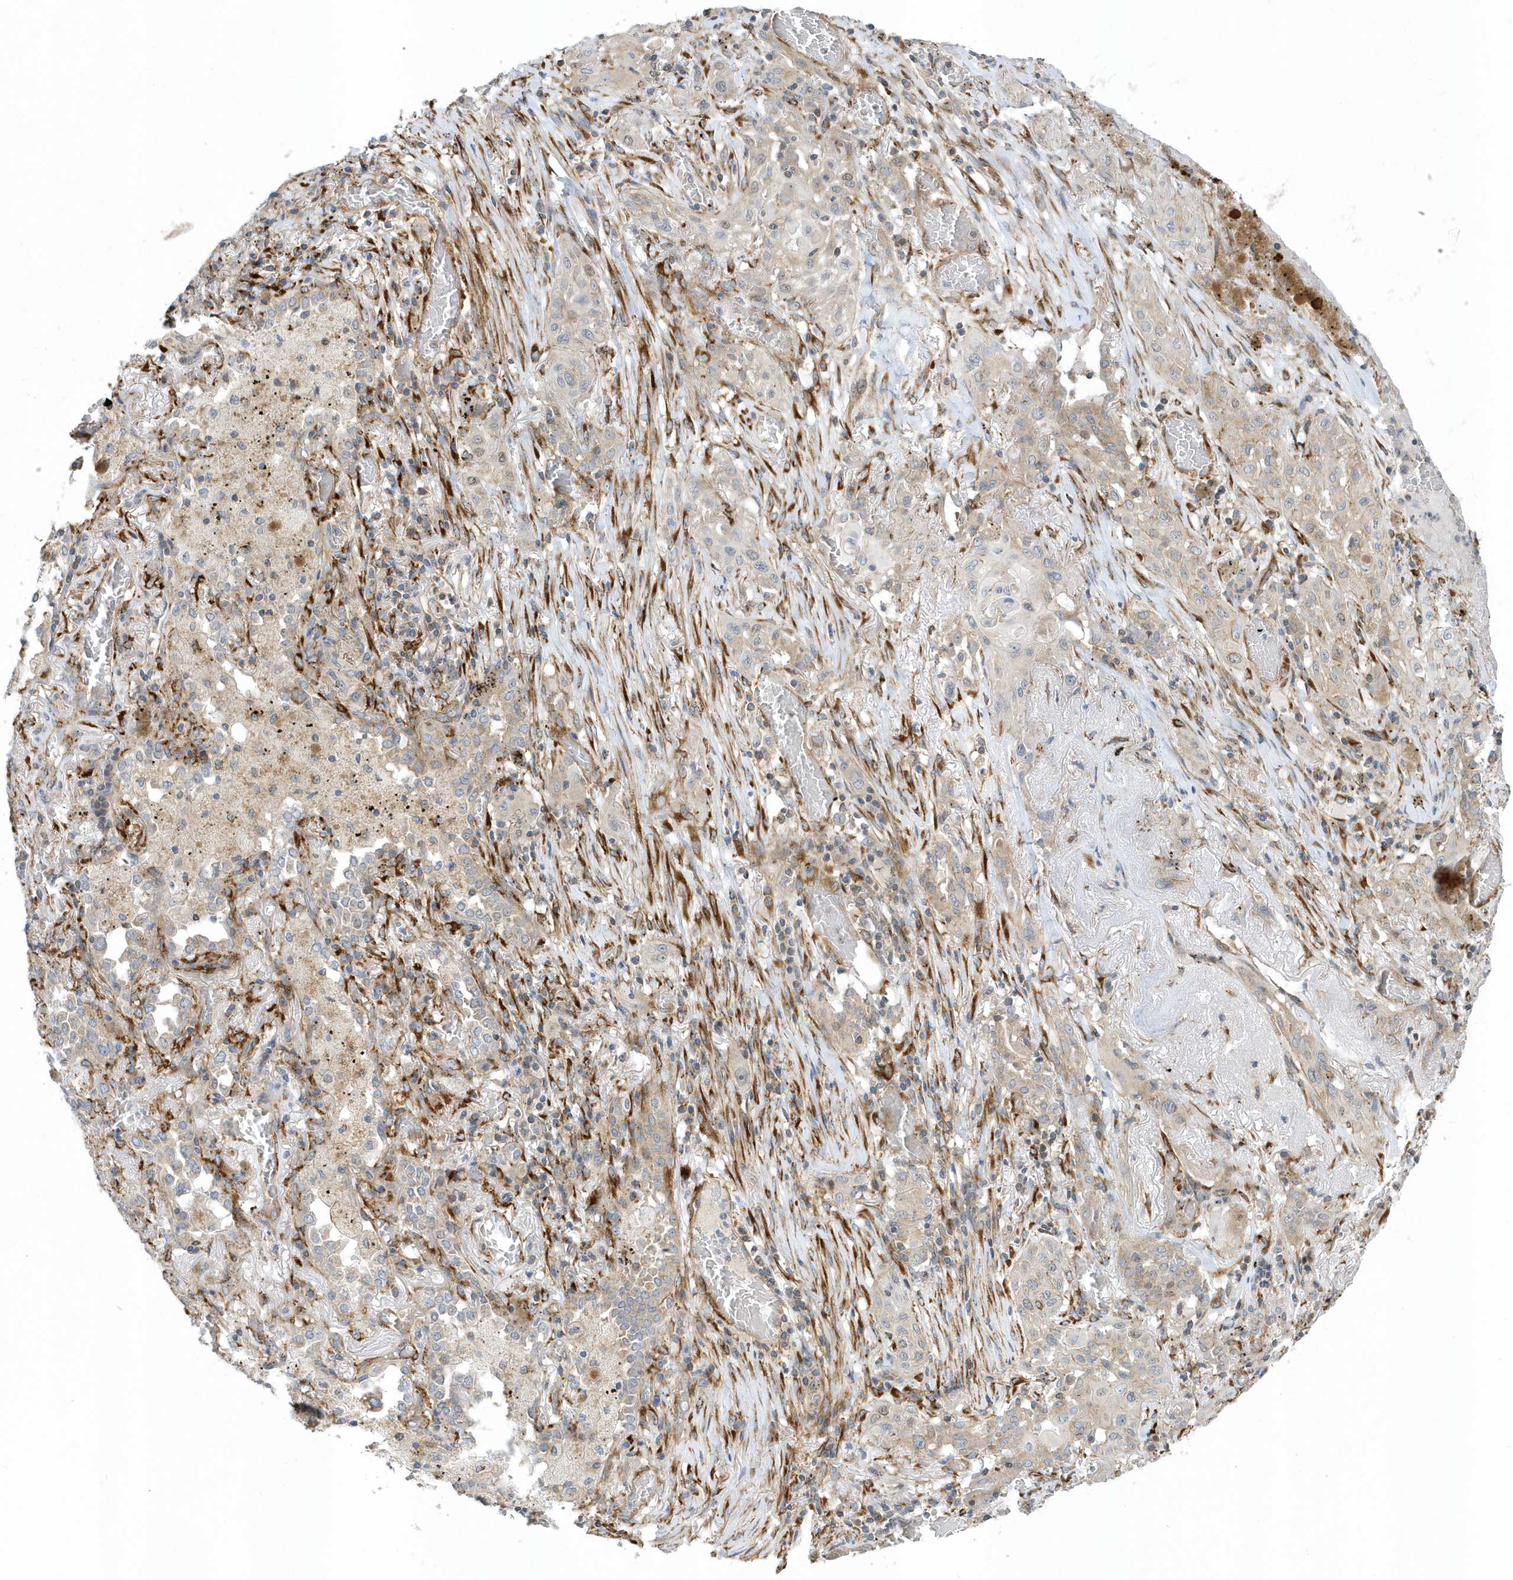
{"staining": {"intensity": "weak", "quantity": "<25%", "location": "cytoplasmic/membranous"}, "tissue": "lung cancer", "cell_type": "Tumor cells", "image_type": "cancer", "snomed": [{"axis": "morphology", "description": "Squamous cell carcinoma, NOS"}, {"axis": "topography", "description": "Lung"}], "caption": "Immunohistochemical staining of lung squamous cell carcinoma exhibits no significant positivity in tumor cells.", "gene": "HRH4", "patient": {"sex": "female", "age": 47}}